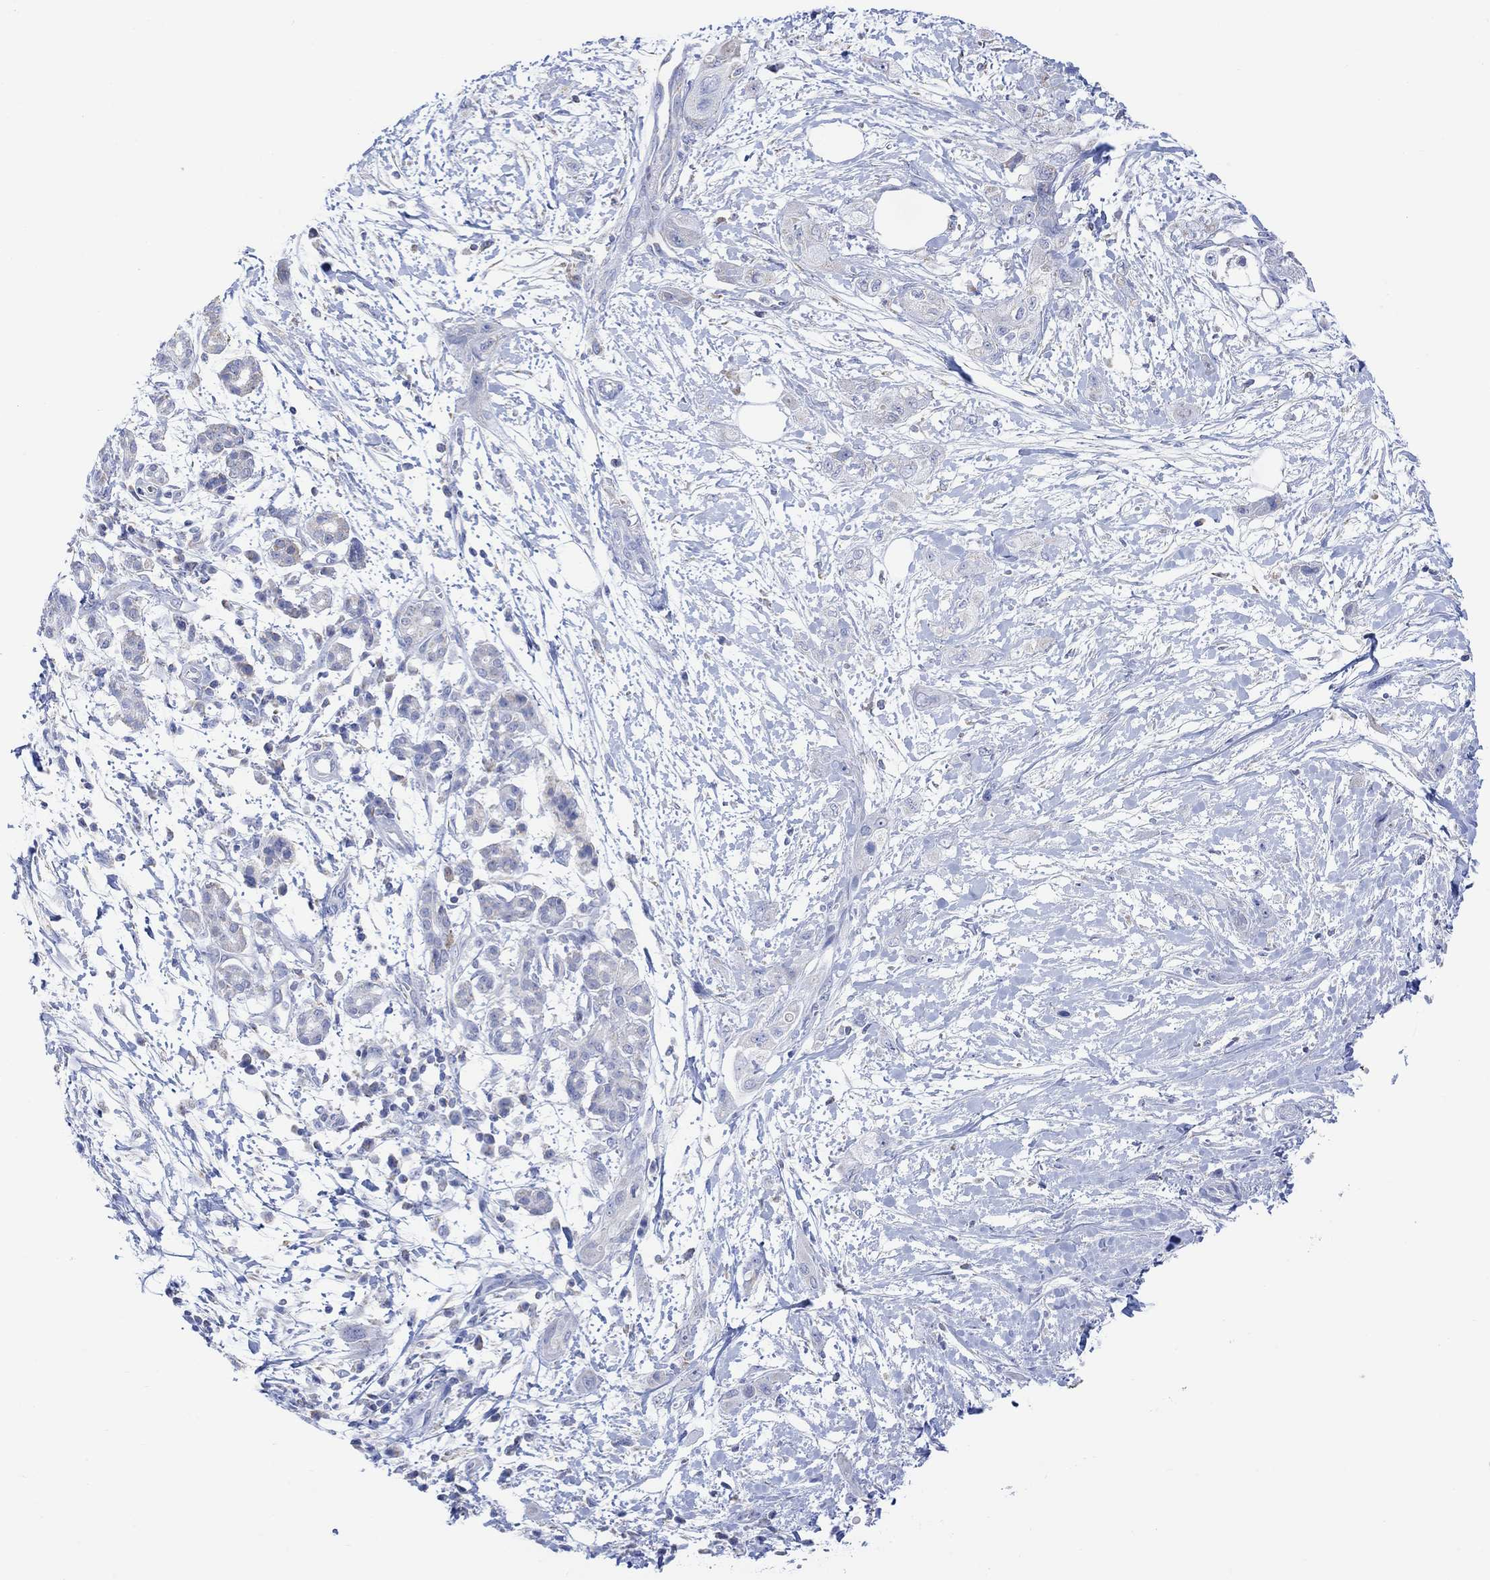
{"staining": {"intensity": "negative", "quantity": "none", "location": "none"}, "tissue": "pancreatic cancer", "cell_type": "Tumor cells", "image_type": "cancer", "snomed": [{"axis": "morphology", "description": "Adenocarcinoma, NOS"}, {"axis": "topography", "description": "Pancreas"}], "caption": "Immunohistochemistry image of neoplastic tissue: adenocarcinoma (pancreatic) stained with DAB (3,3'-diaminobenzidine) exhibits no significant protein expression in tumor cells.", "gene": "SYT12", "patient": {"sex": "male", "age": 72}}